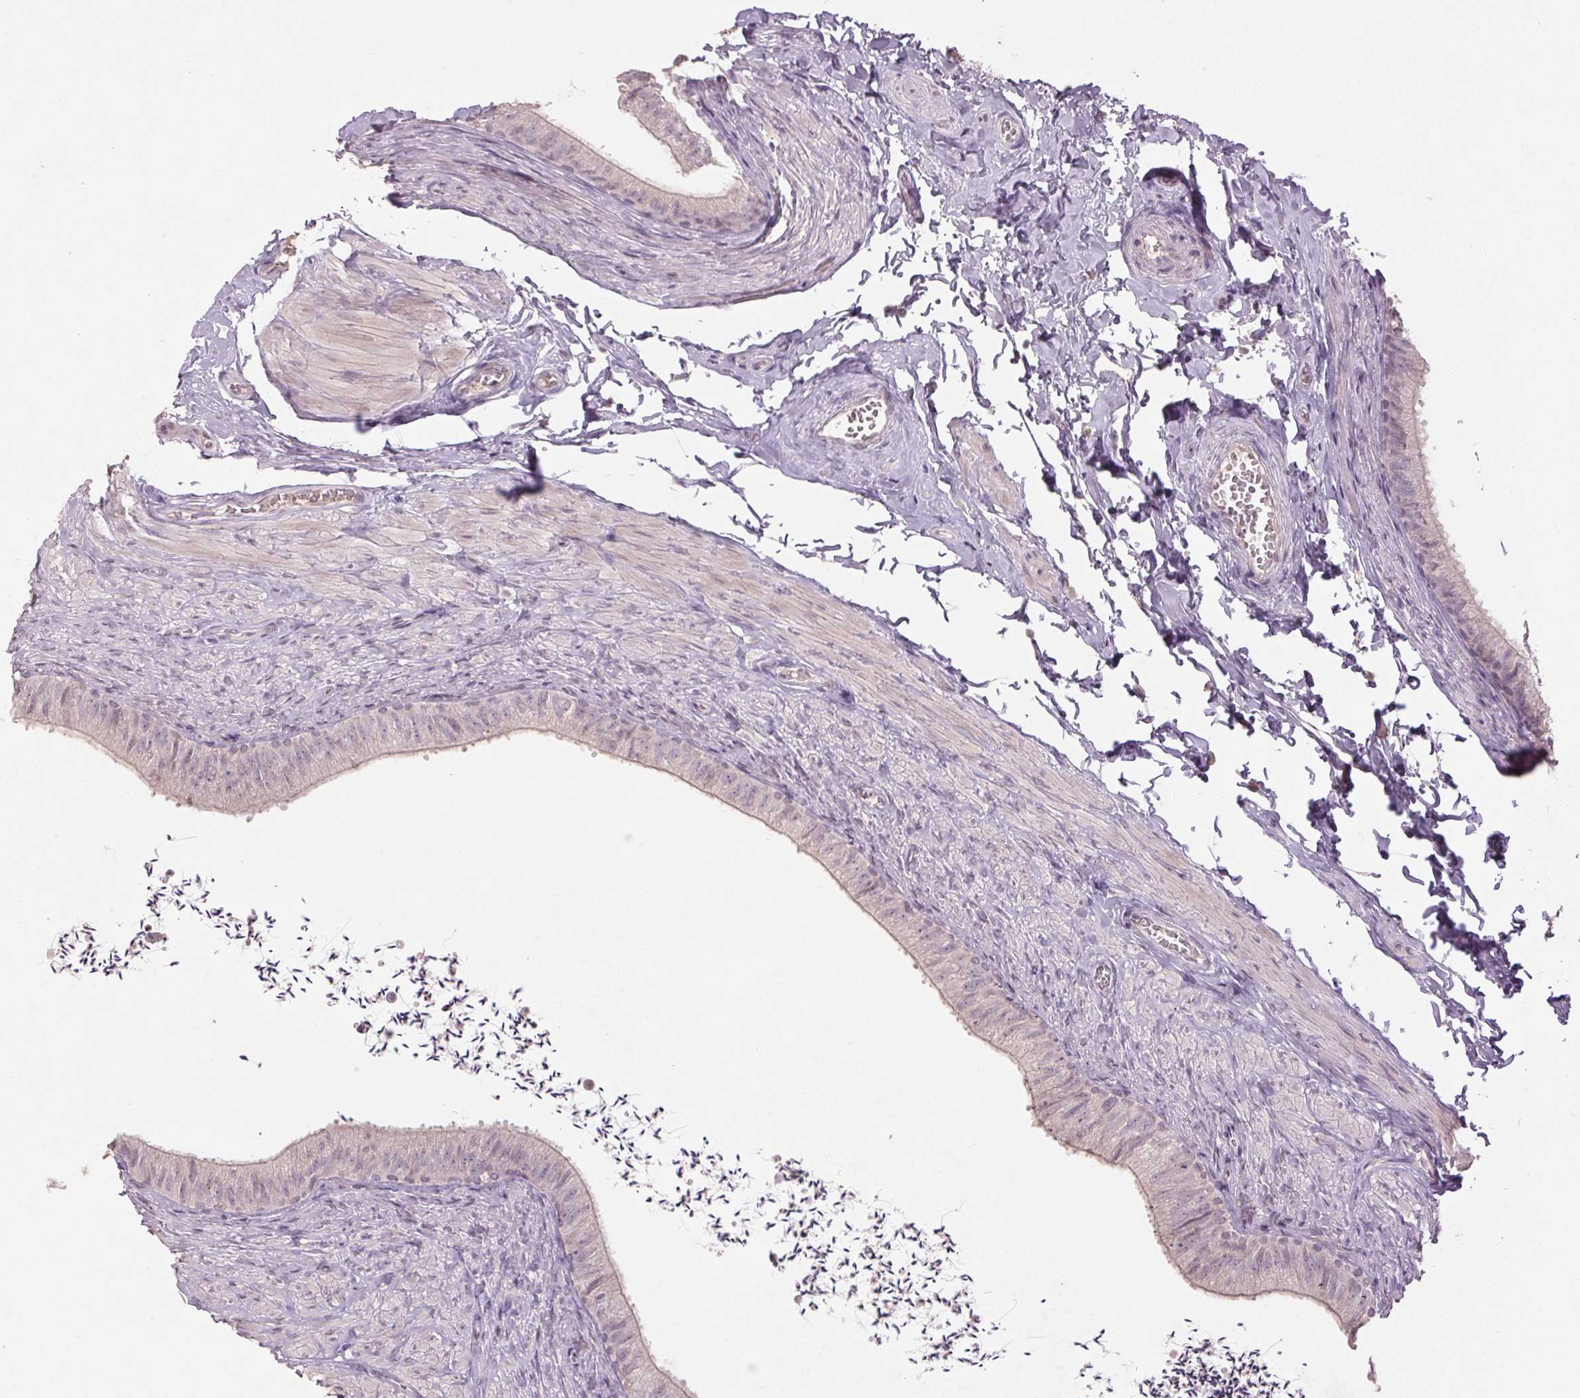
{"staining": {"intensity": "negative", "quantity": "none", "location": "none"}, "tissue": "epididymis", "cell_type": "Glandular cells", "image_type": "normal", "snomed": [{"axis": "morphology", "description": "Normal tissue, NOS"}, {"axis": "topography", "description": "Epididymis, spermatic cord, NOS"}, {"axis": "topography", "description": "Epididymis"}, {"axis": "topography", "description": "Peripheral nerve tissue"}], "caption": "Immunohistochemical staining of benign human epididymis shows no significant staining in glandular cells.", "gene": "ENSG00000255641", "patient": {"sex": "male", "age": 29}}